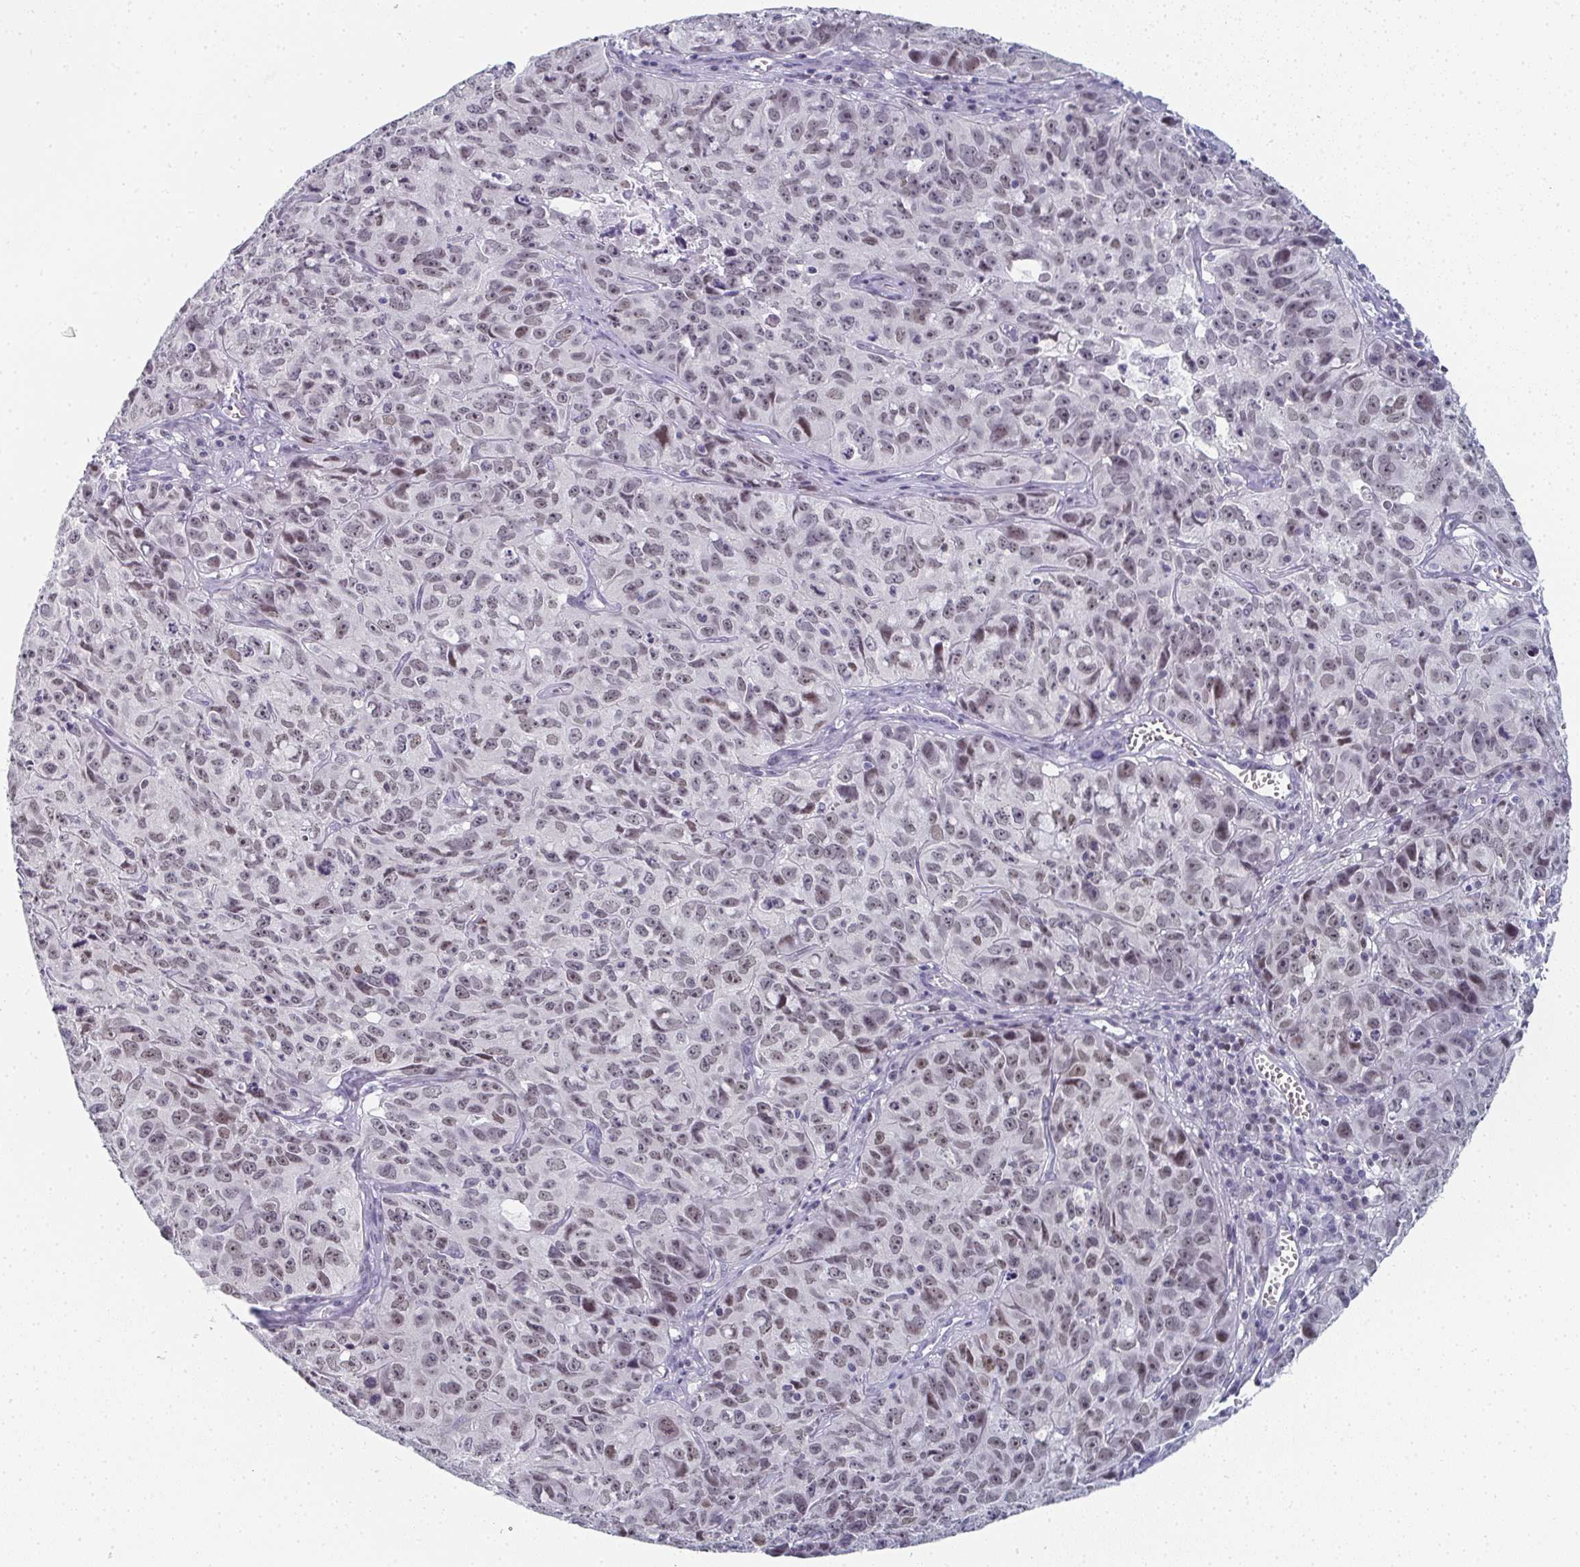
{"staining": {"intensity": "weak", "quantity": "25%-75%", "location": "nuclear"}, "tissue": "cervical cancer", "cell_type": "Tumor cells", "image_type": "cancer", "snomed": [{"axis": "morphology", "description": "Squamous cell carcinoma, NOS"}, {"axis": "topography", "description": "Cervix"}], "caption": "IHC micrograph of cervical cancer stained for a protein (brown), which shows low levels of weak nuclear staining in approximately 25%-75% of tumor cells.", "gene": "PYCR3", "patient": {"sex": "female", "age": 28}}